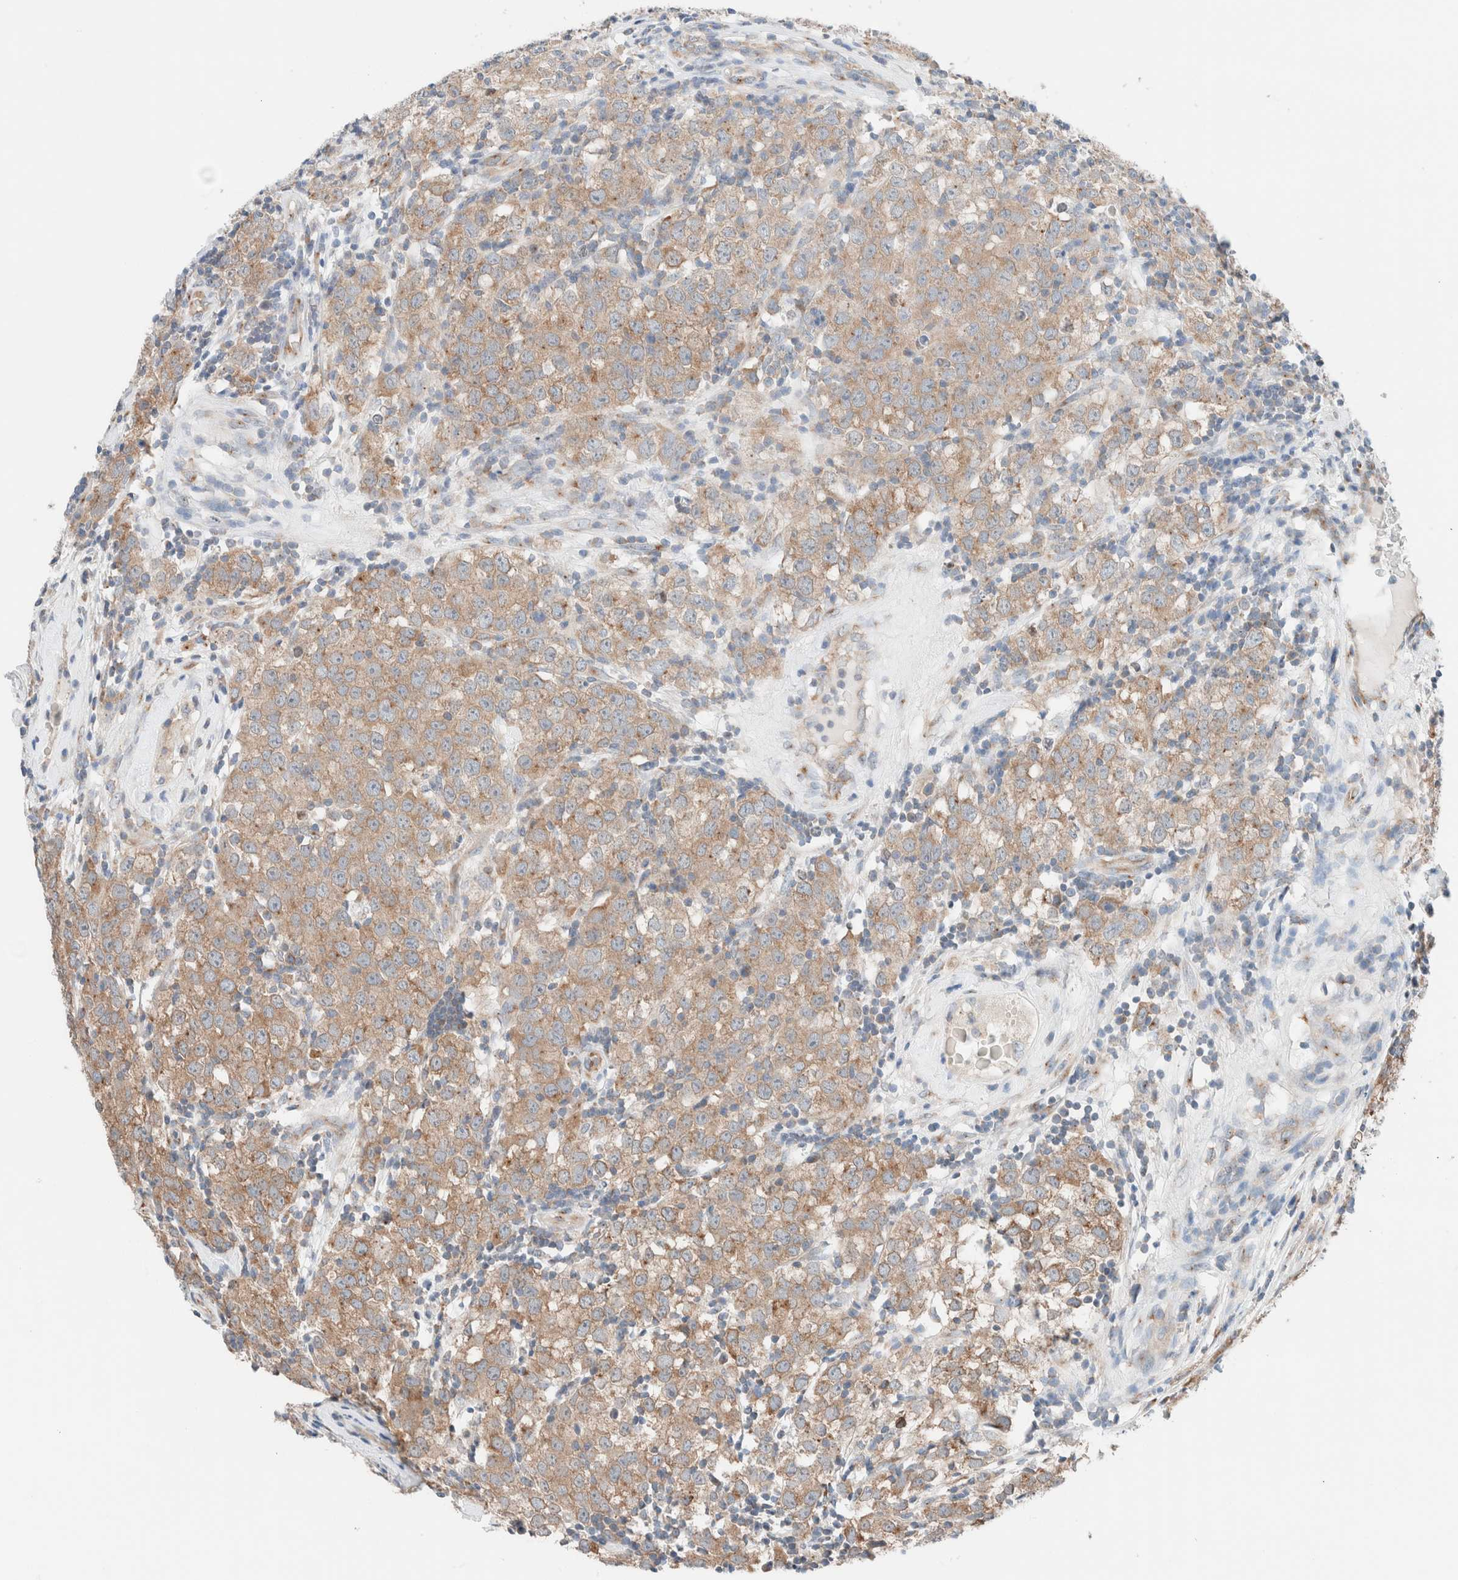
{"staining": {"intensity": "moderate", "quantity": ">75%", "location": "cytoplasmic/membranous"}, "tissue": "testis cancer", "cell_type": "Tumor cells", "image_type": "cancer", "snomed": [{"axis": "morphology", "description": "Seminoma, NOS"}, {"axis": "morphology", "description": "Carcinoma, Embryonal, NOS"}, {"axis": "topography", "description": "Testis"}], "caption": "DAB (3,3'-diaminobenzidine) immunohistochemical staining of human testis seminoma demonstrates moderate cytoplasmic/membranous protein expression in about >75% of tumor cells.", "gene": "CASC3", "patient": {"sex": "male", "age": 28}}